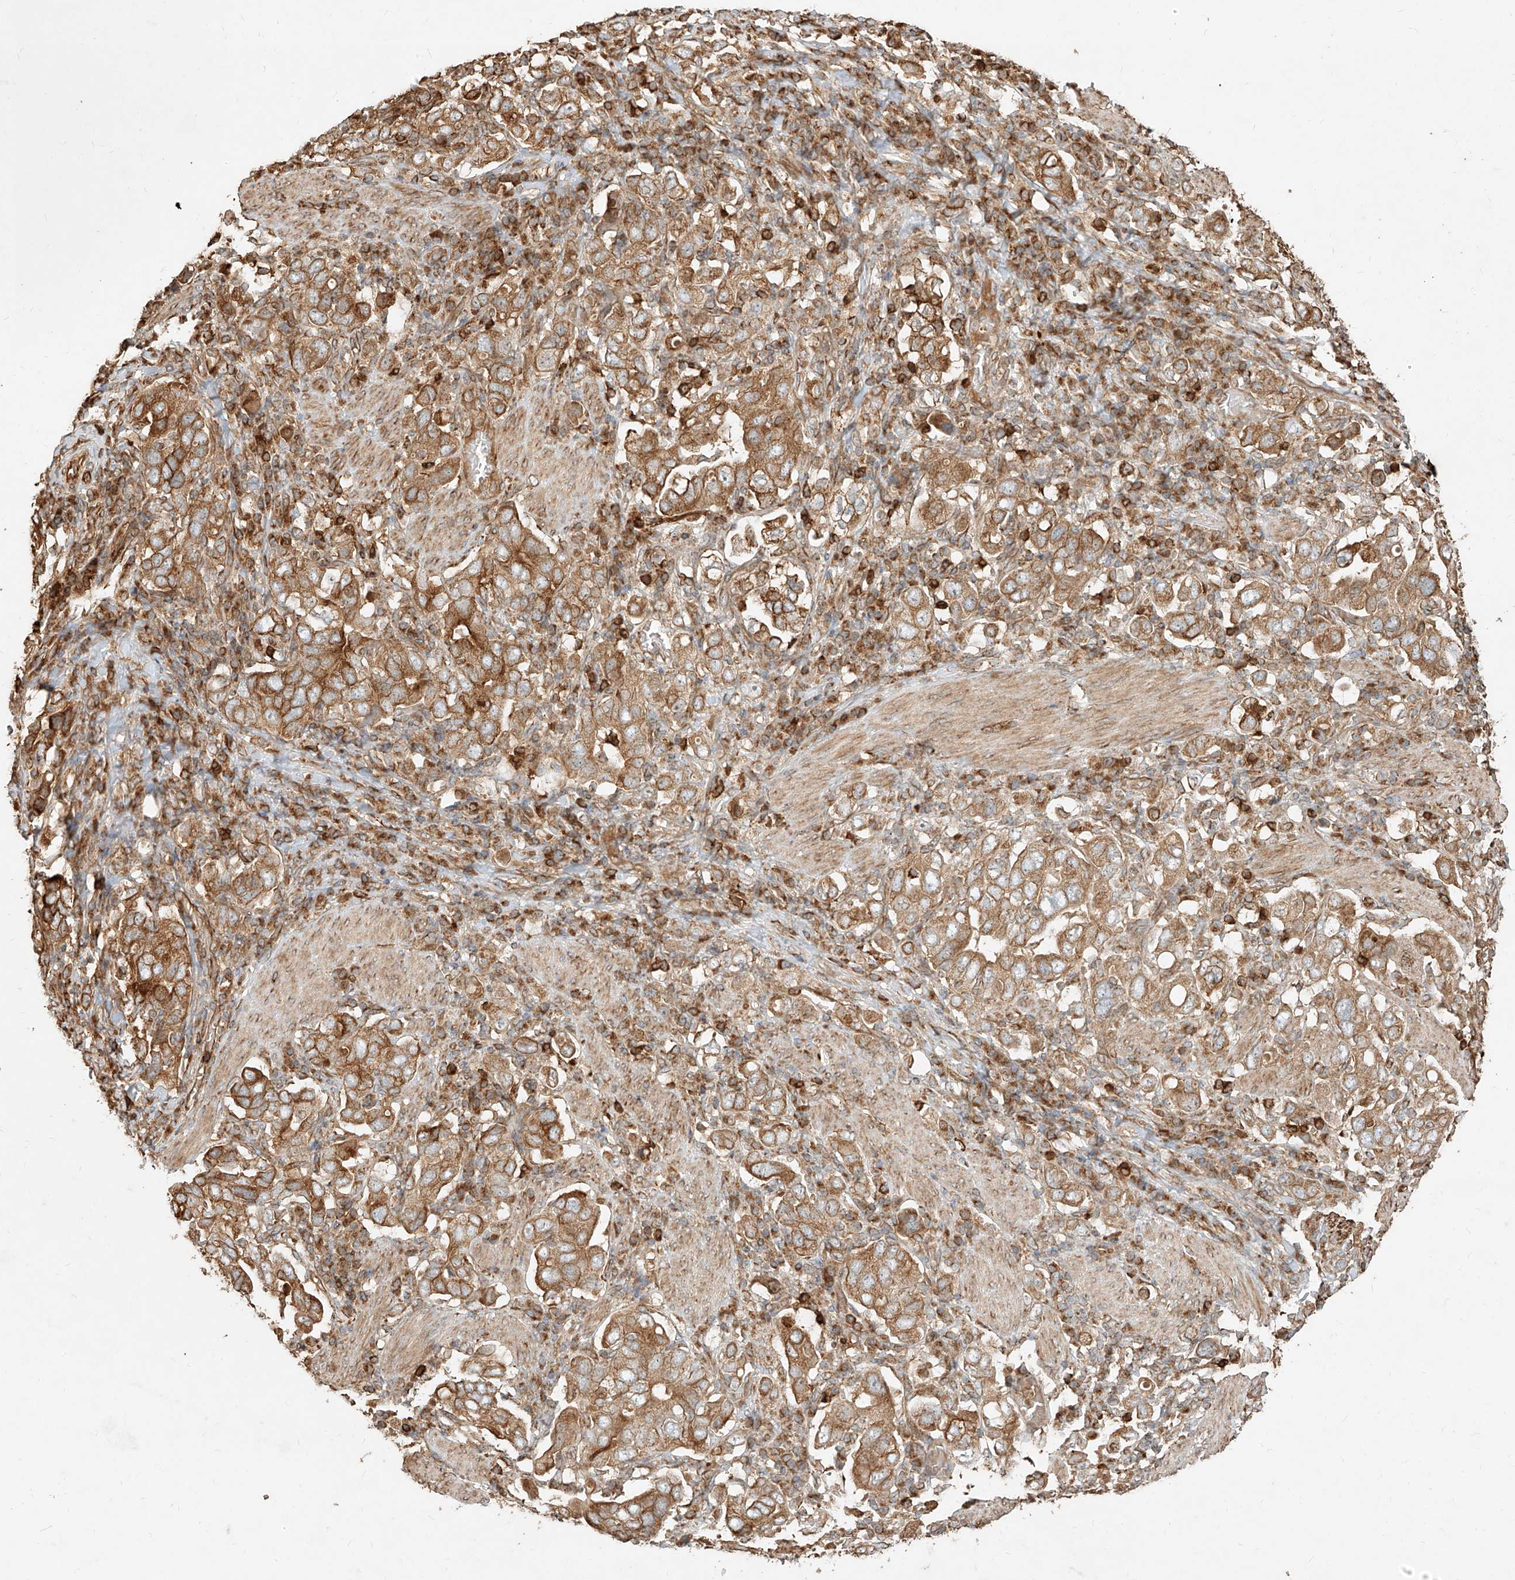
{"staining": {"intensity": "moderate", "quantity": ">75%", "location": "cytoplasmic/membranous"}, "tissue": "stomach cancer", "cell_type": "Tumor cells", "image_type": "cancer", "snomed": [{"axis": "morphology", "description": "Adenocarcinoma, NOS"}, {"axis": "topography", "description": "Stomach, upper"}], "caption": "Protein expression analysis of human adenocarcinoma (stomach) reveals moderate cytoplasmic/membranous staining in approximately >75% of tumor cells.", "gene": "EFNB1", "patient": {"sex": "male", "age": 62}}